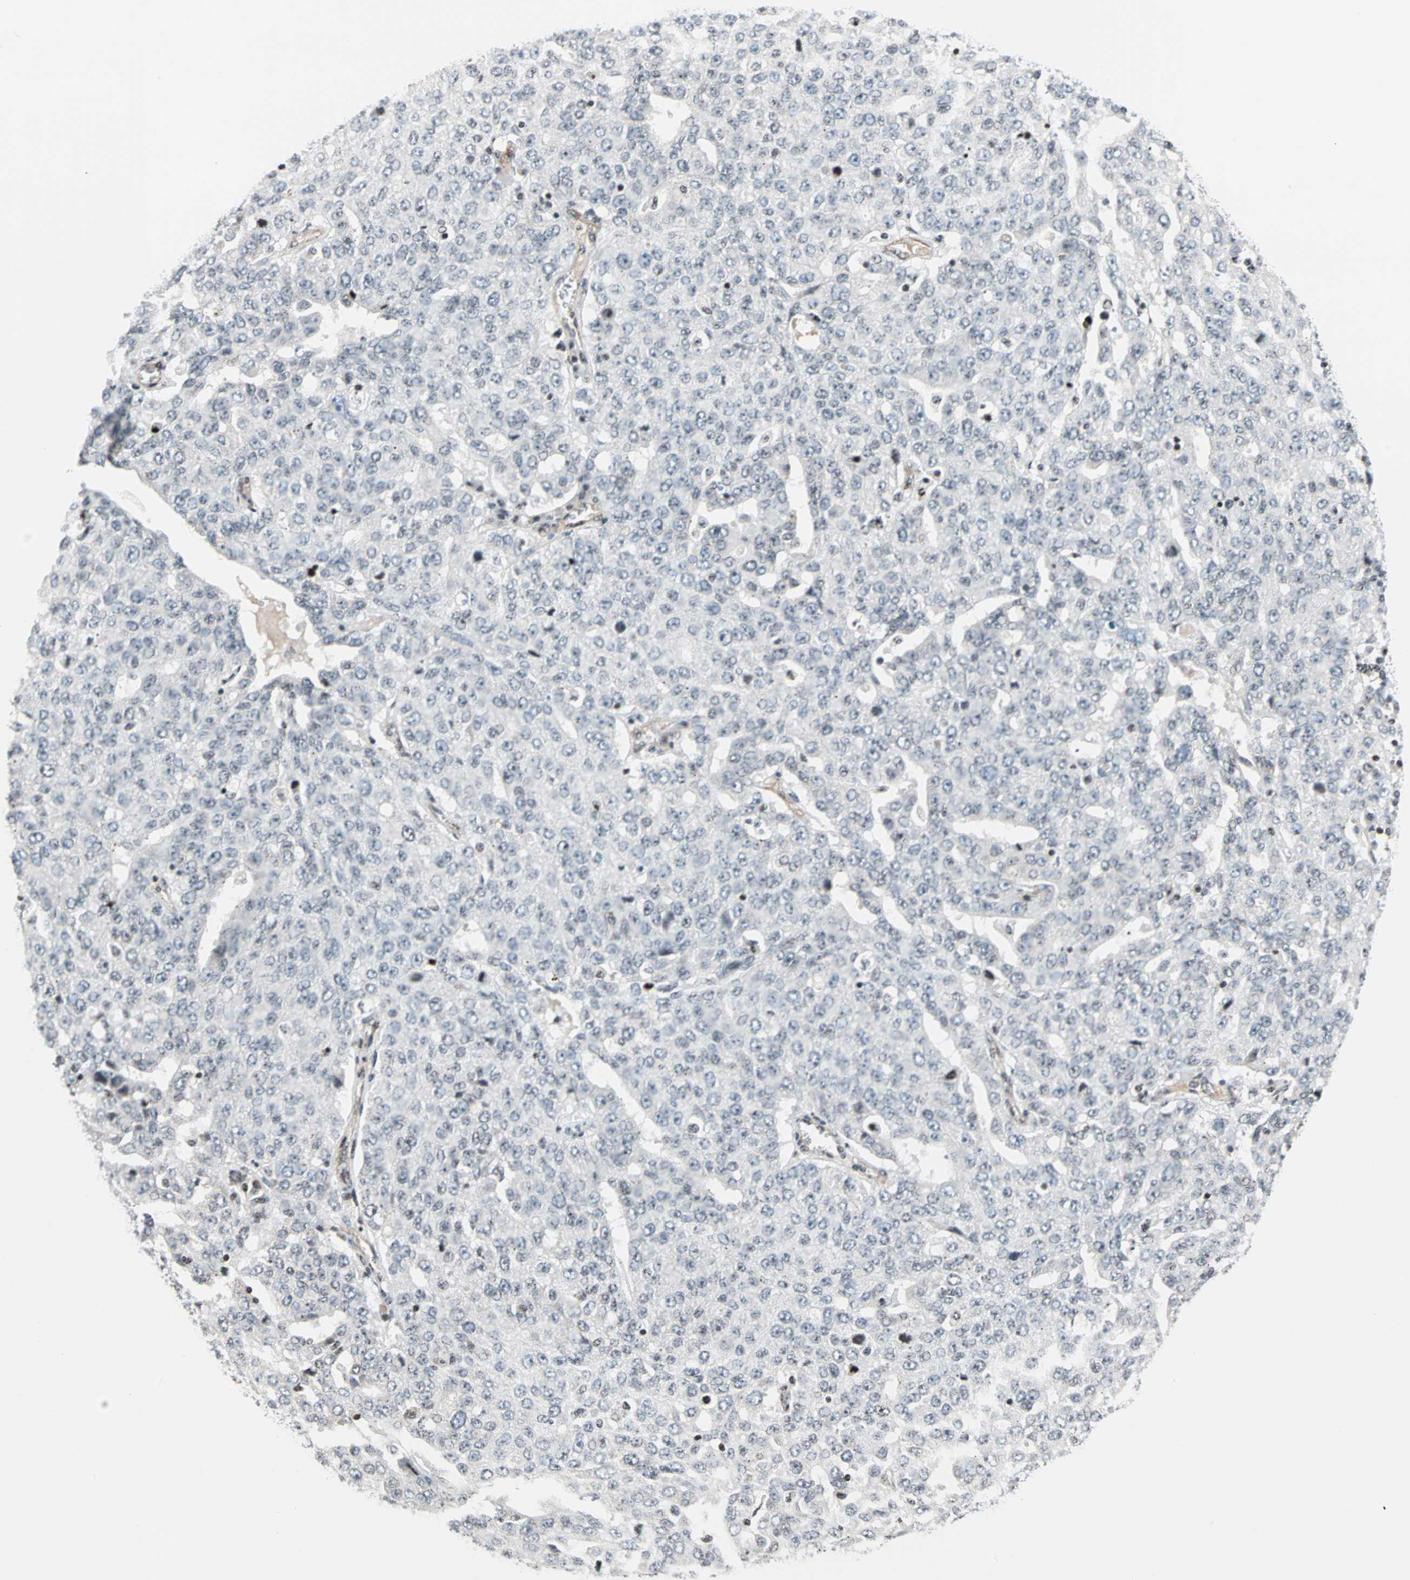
{"staining": {"intensity": "weak", "quantity": "<25%", "location": "nuclear"}, "tissue": "ovarian cancer", "cell_type": "Tumor cells", "image_type": "cancer", "snomed": [{"axis": "morphology", "description": "Carcinoma, endometroid"}, {"axis": "topography", "description": "Ovary"}], "caption": "This is a image of immunohistochemistry staining of ovarian cancer (endometroid carcinoma), which shows no expression in tumor cells.", "gene": "CENPA", "patient": {"sex": "female", "age": 62}}